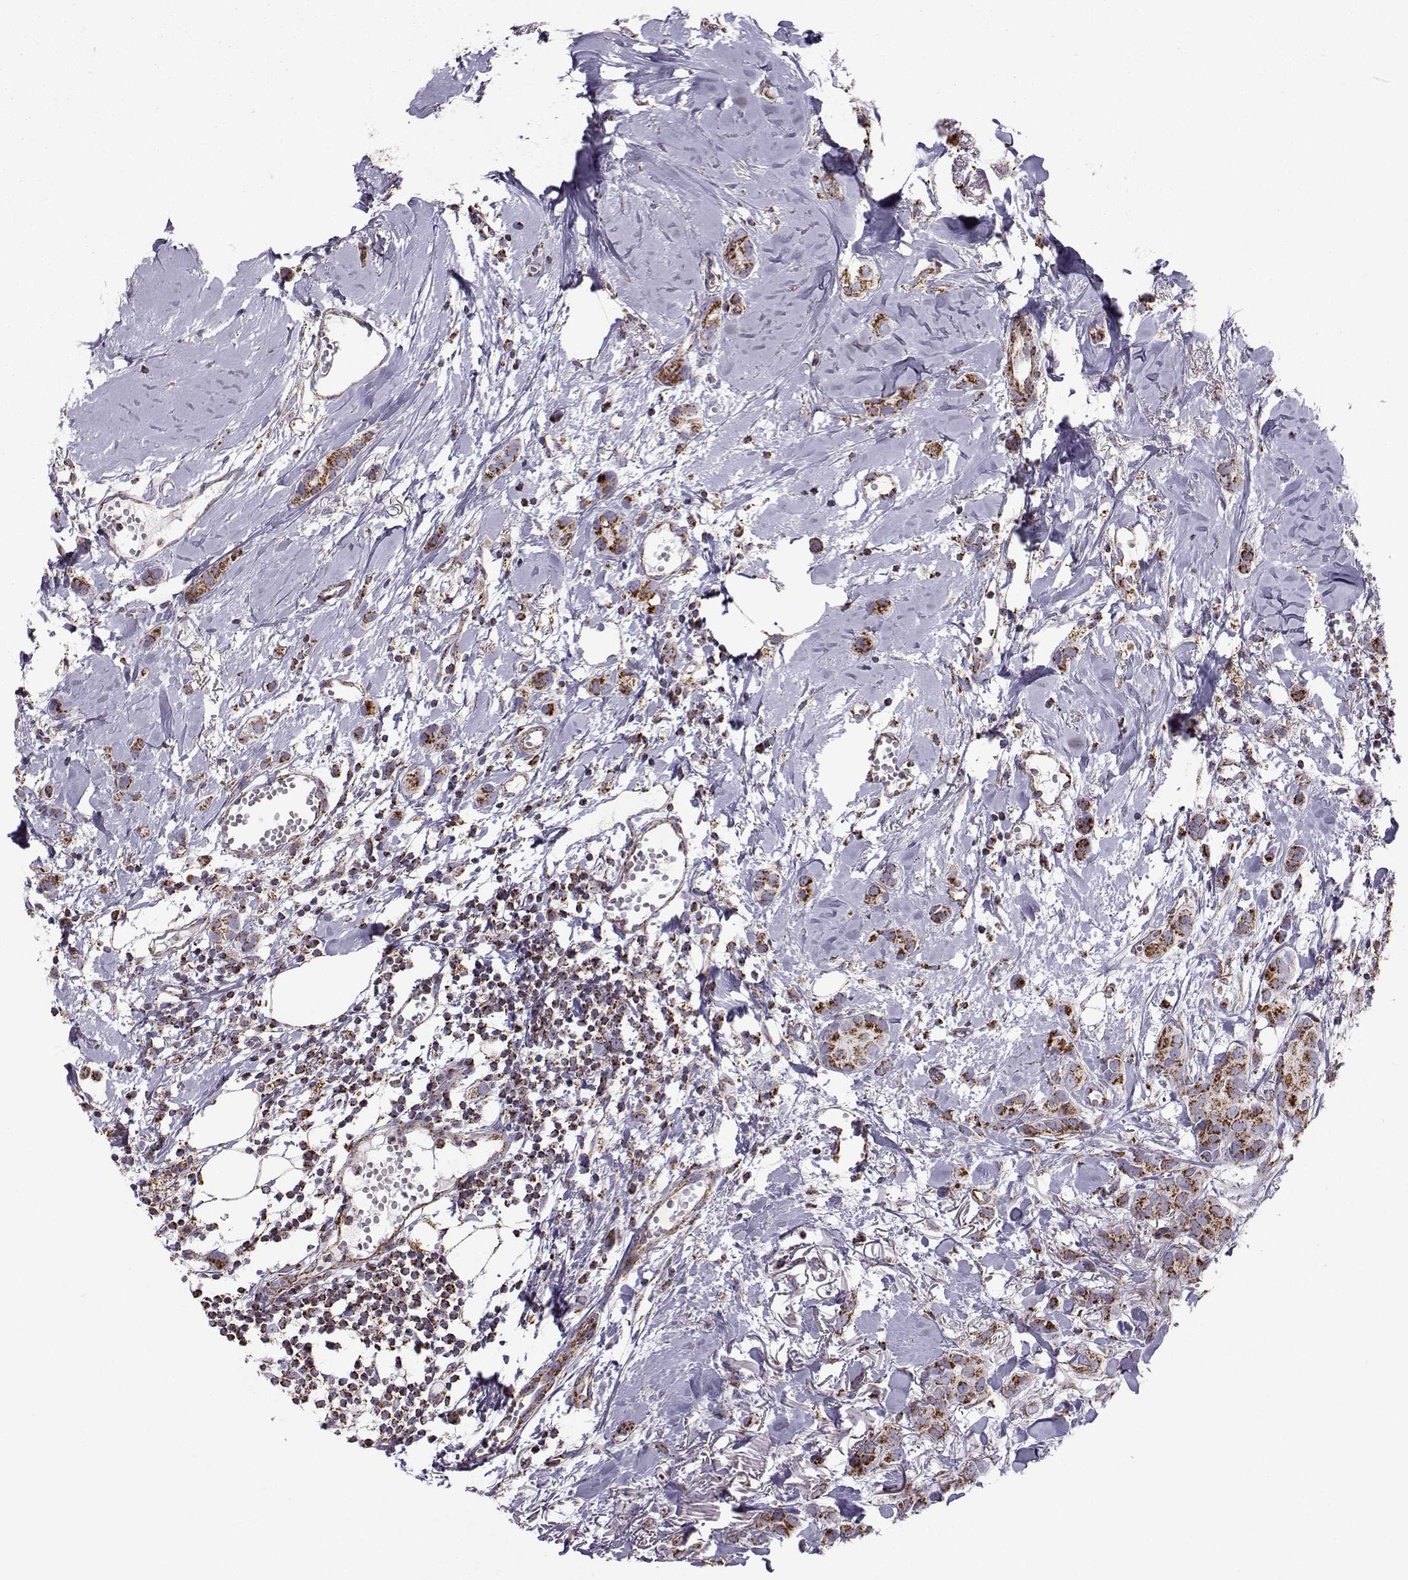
{"staining": {"intensity": "strong", "quantity": ">75%", "location": "cytoplasmic/membranous"}, "tissue": "breast cancer", "cell_type": "Tumor cells", "image_type": "cancer", "snomed": [{"axis": "morphology", "description": "Duct carcinoma"}, {"axis": "topography", "description": "Breast"}], "caption": "A photomicrograph of breast cancer stained for a protein displays strong cytoplasmic/membranous brown staining in tumor cells. (Stains: DAB (3,3'-diaminobenzidine) in brown, nuclei in blue, Microscopy: brightfield microscopy at high magnification).", "gene": "NECAB3", "patient": {"sex": "female", "age": 85}}